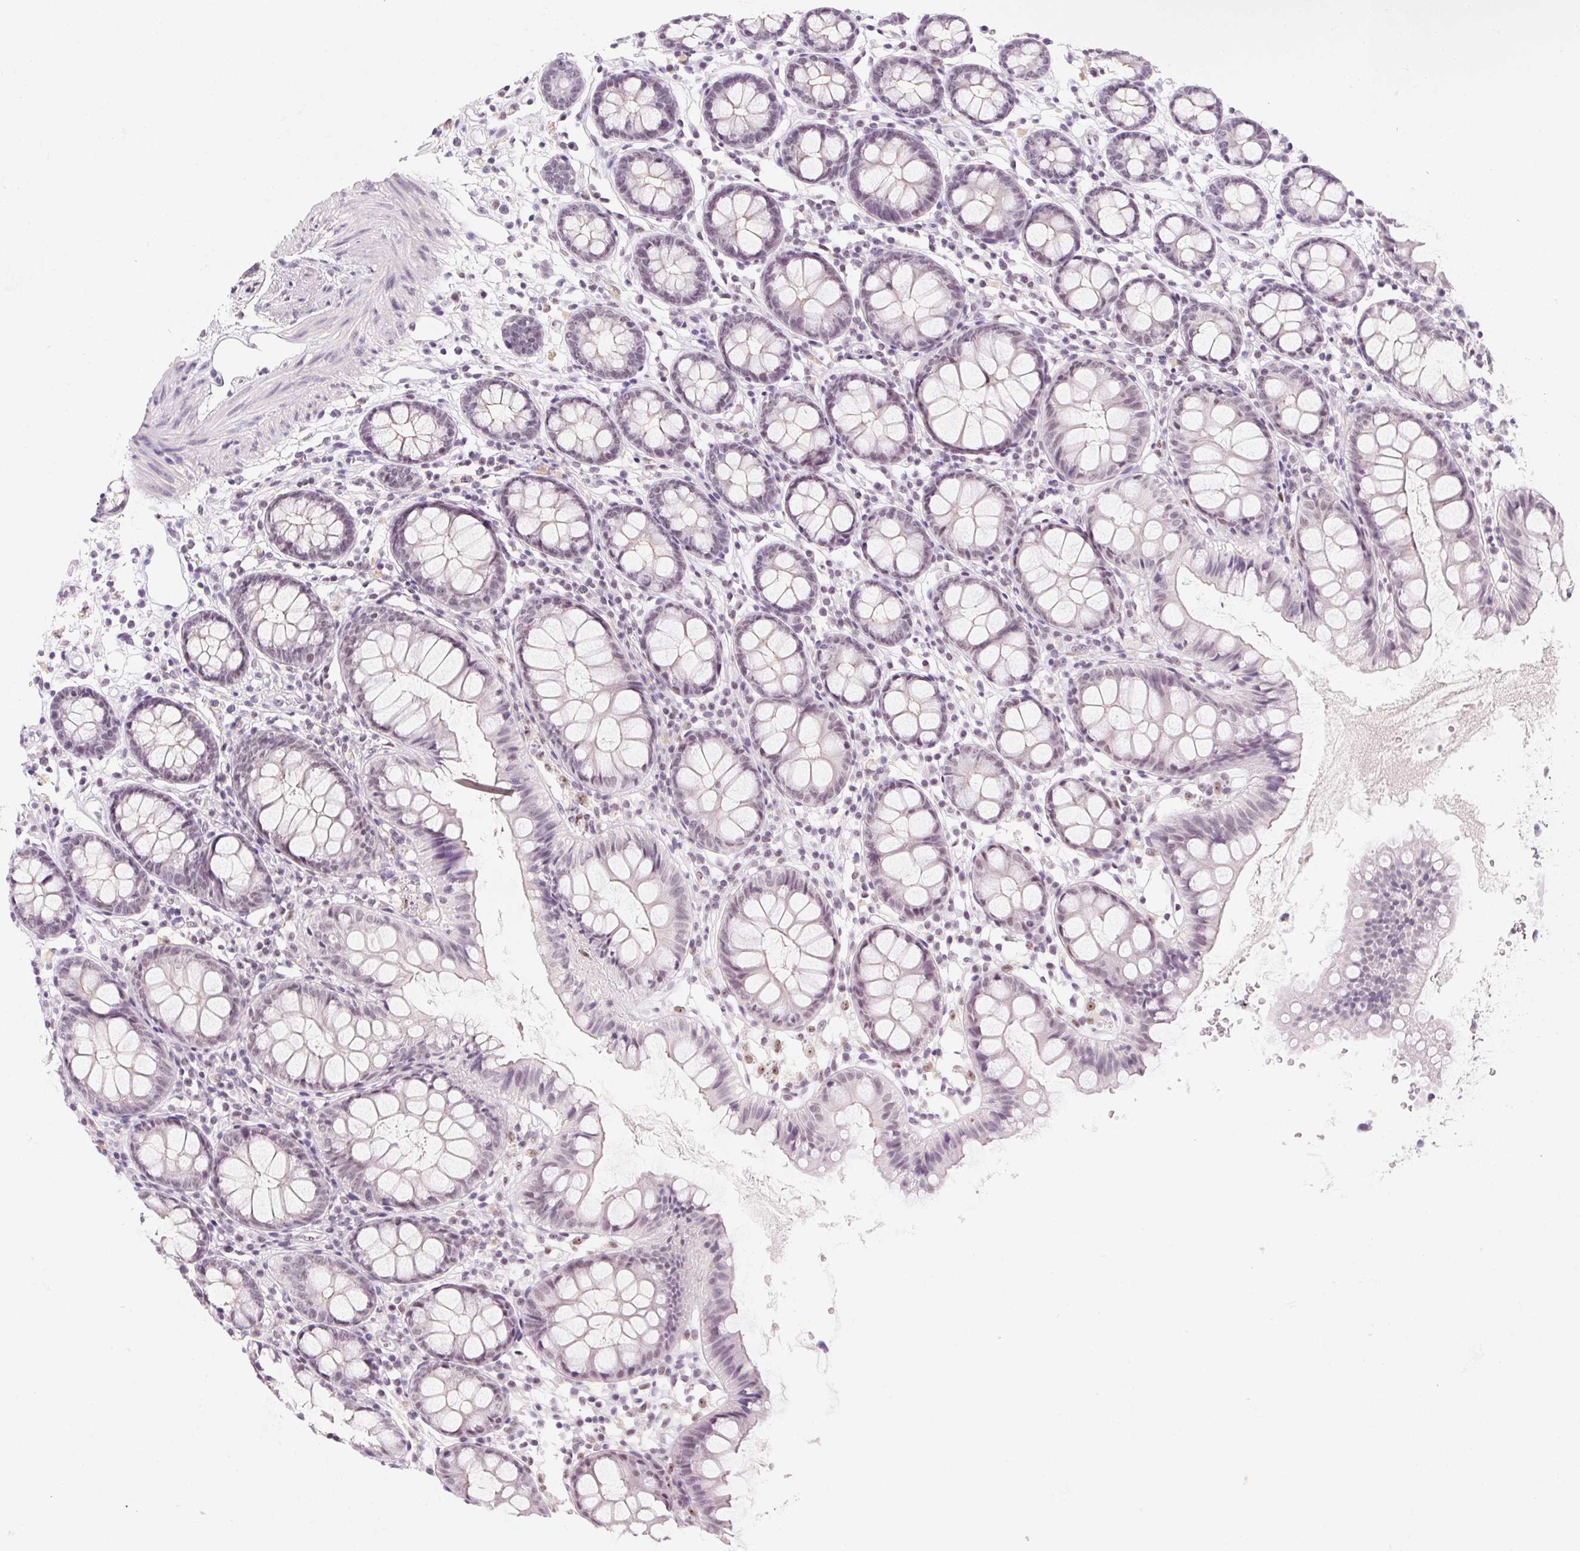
{"staining": {"intensity": "negative", "quantity": "none", "location": "none"}, "tissue": "colon", "cell_type": "Endothelial cells", "image_type": "normal", "snomed": [{"axis": "morphology", "description": "Normal tissue, NOS"}, {"axis": "topography", "description": "Colon"}], "caption": "Endothelial cells show no significant staining in normal colon. (DAB (3,3'-diaminobenzidine) IHC with hematoxylin counter stain).", "gene": "ZIC4", "patient": {"sex": "female", "age": 84}}